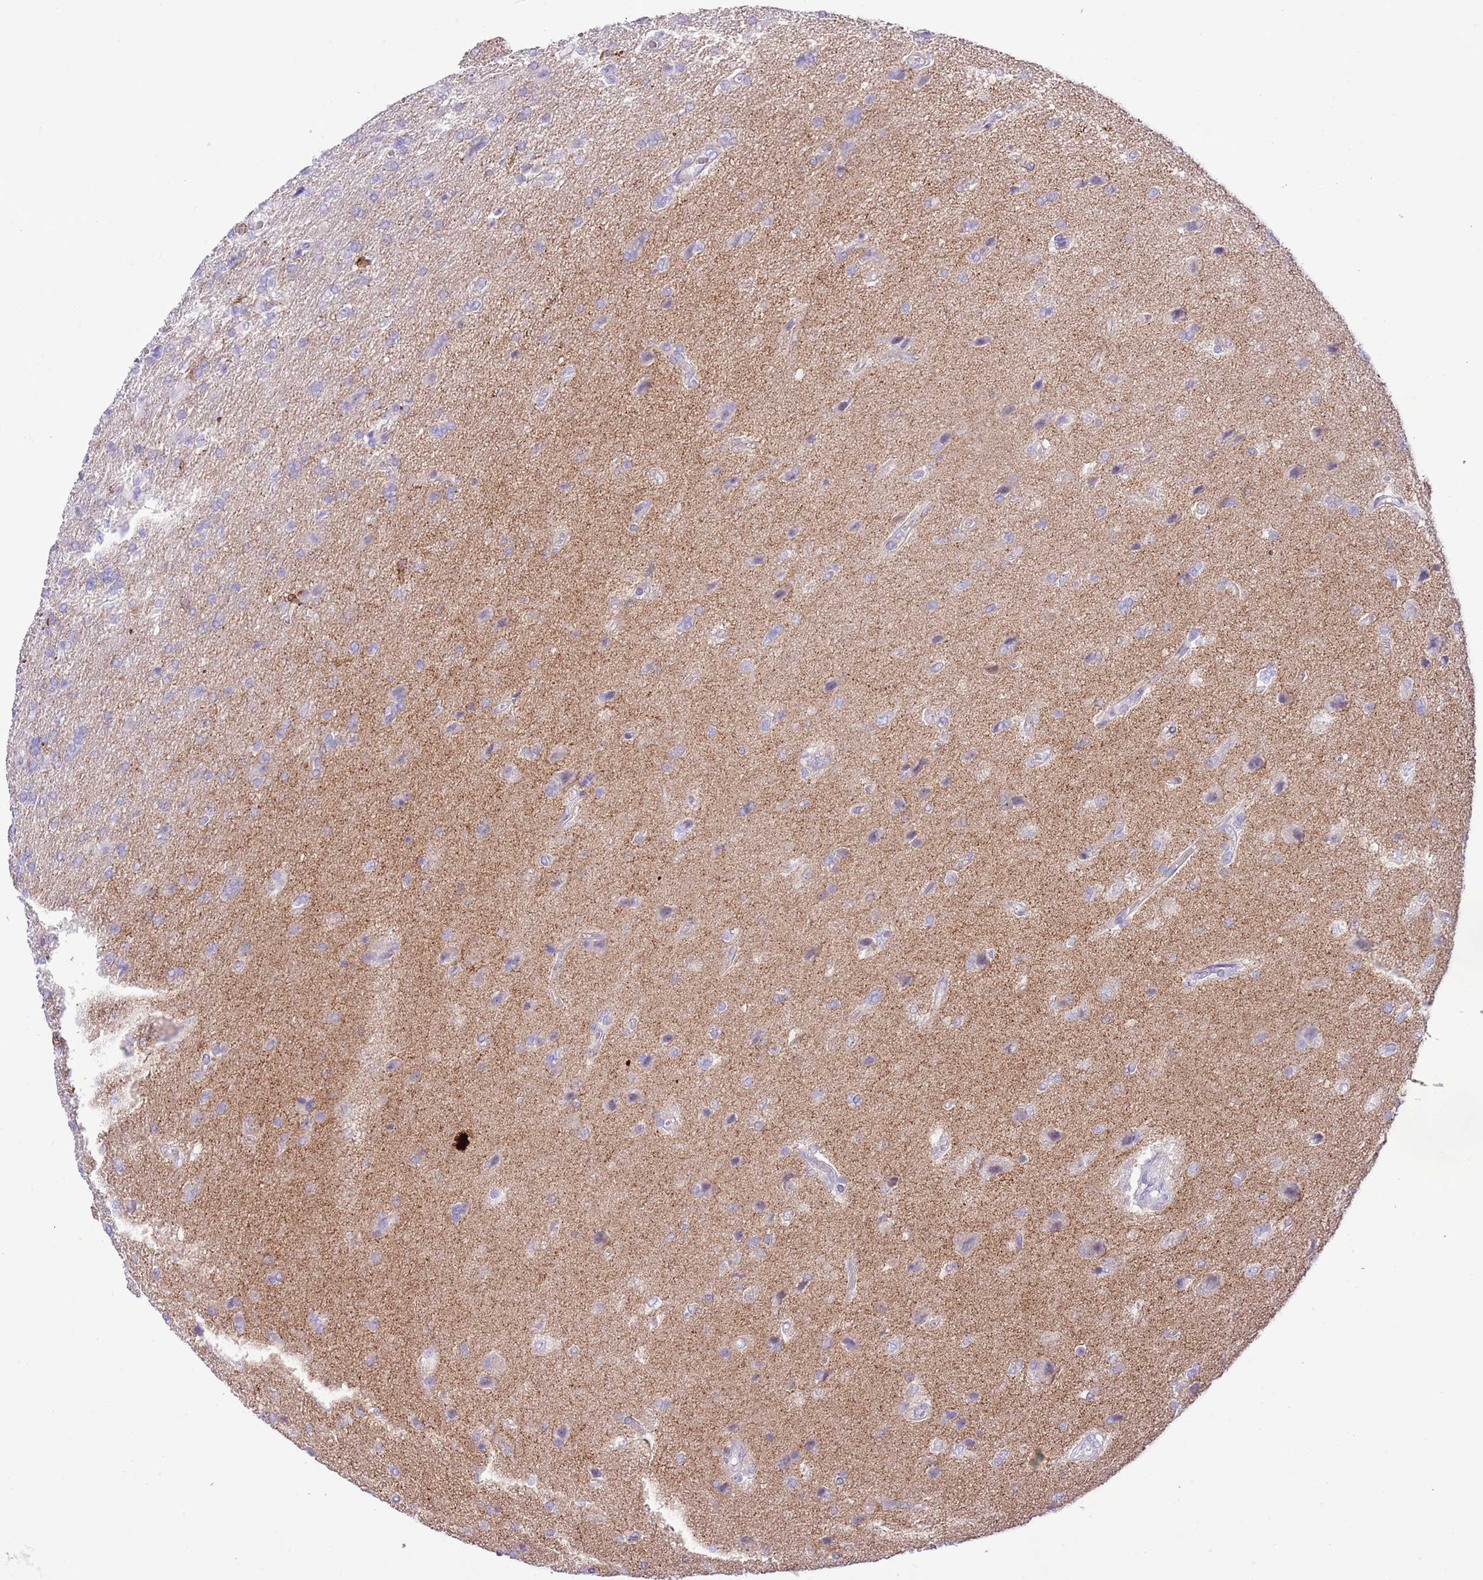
{"staining": {"intensity": "negative", "quantity": "none", "location": "none"}, "tissue": "glioma", "cell_type": "Tumor cells", "image_type": "cancer", "snomed": [{"axis": "morphology", "description": "Glioma, malignant, High grade"}, {"axis": "topography", "description": "Brain"}], "caption": "Immunohistochemical staining of malignant glioma (high-grade) exhibits no significant positivity in tumor cells.", "gene": "EFHD2", "patient": {"sex": "male", "age": 56}}